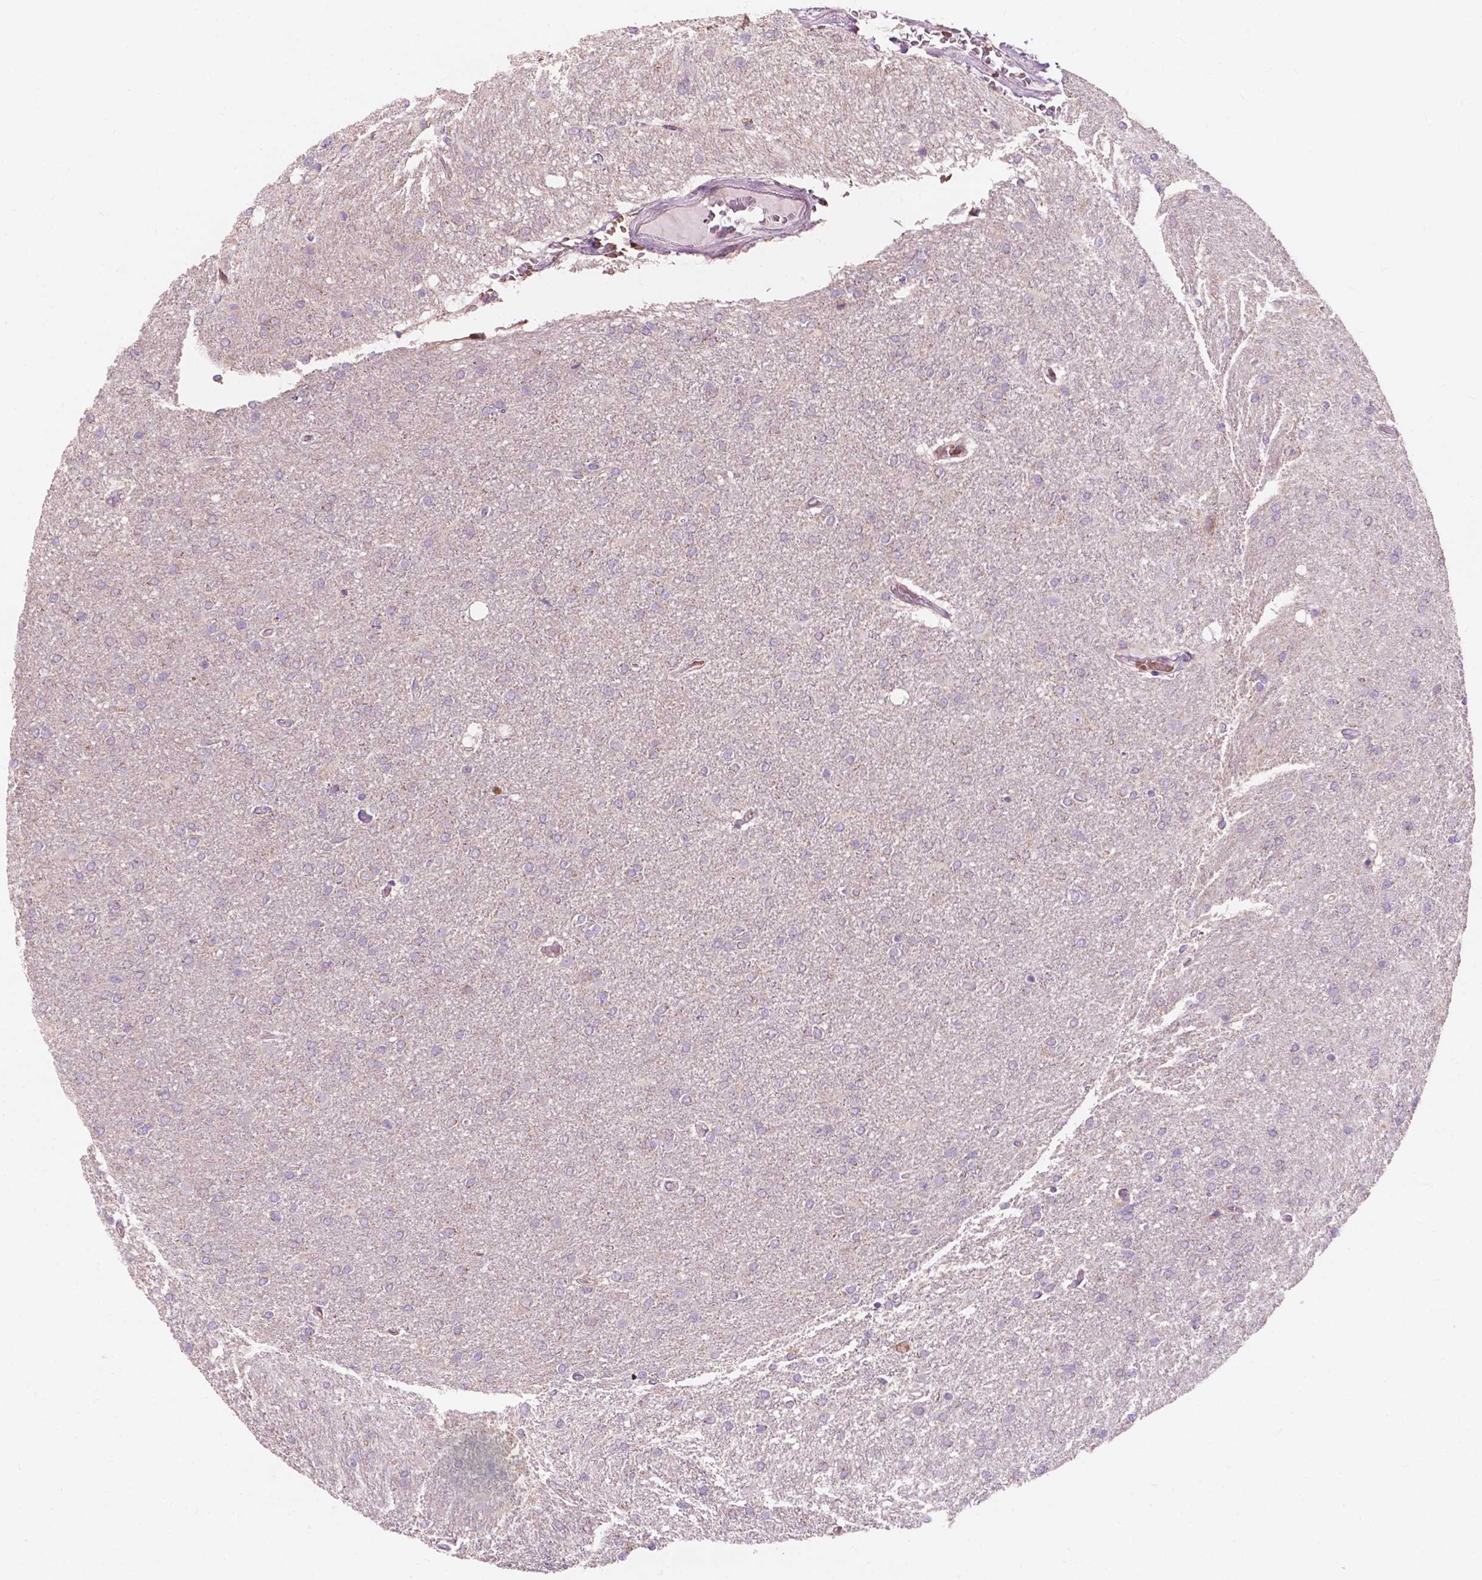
{"staining": {"intensity": "negative", "quantity": "none", "location": "none"}, "tissue": "glioma", "cell_type": "Tumor cells", "image_type": "cancer", "snomed": [{"axis": "morphology", "description": "Glioma, malignant, High grade"}, {"axis": "topography", "description": "Cerebral cortex"}], "caption": "This is an immunohistochemistry (IHC) image of human malignant glioma (high-grade). There is no positivity in tumor cells.", "gene": "NDUFS1", "patient": {"sex": "male", "age": 70}}